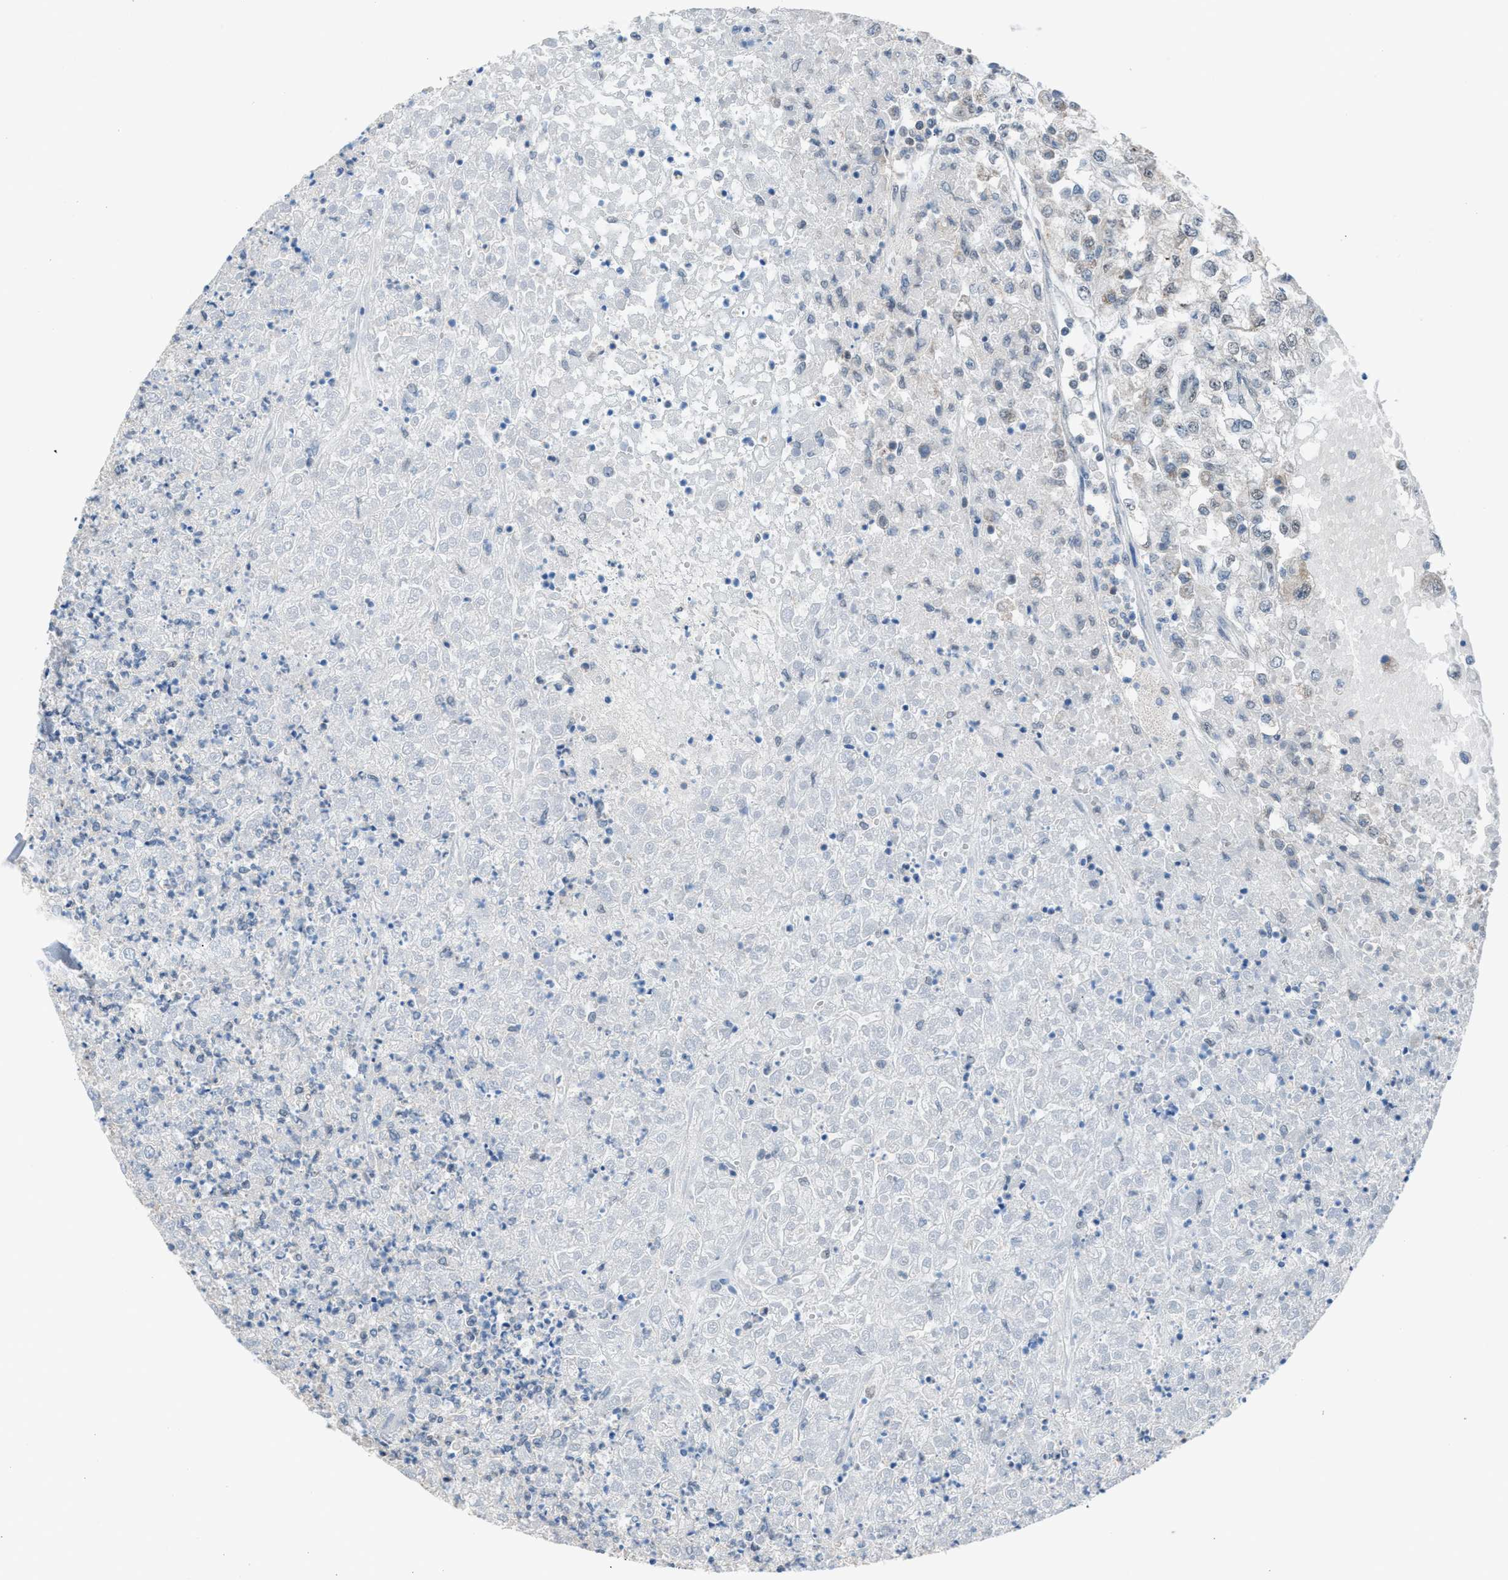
{"staining": {"intensity": "negative", "quantity": "none", "location": "none"}, "tissue": "renal cancer", "cell_type": "Tumor cells", "image_type": "cancer", "snomed": [{"axis": "morphology", "description": "Adenocarcinoma, NOS"}, {"axis": "topography", "description": "Kidney"}], "caption": "Immunohistochemical staining of renal cancer (adenocarcinoma) demonstrates no significant positivity in tumor cells.", "gene": "ANAPC11", "patient": {"sex": "female", "age": 54}}